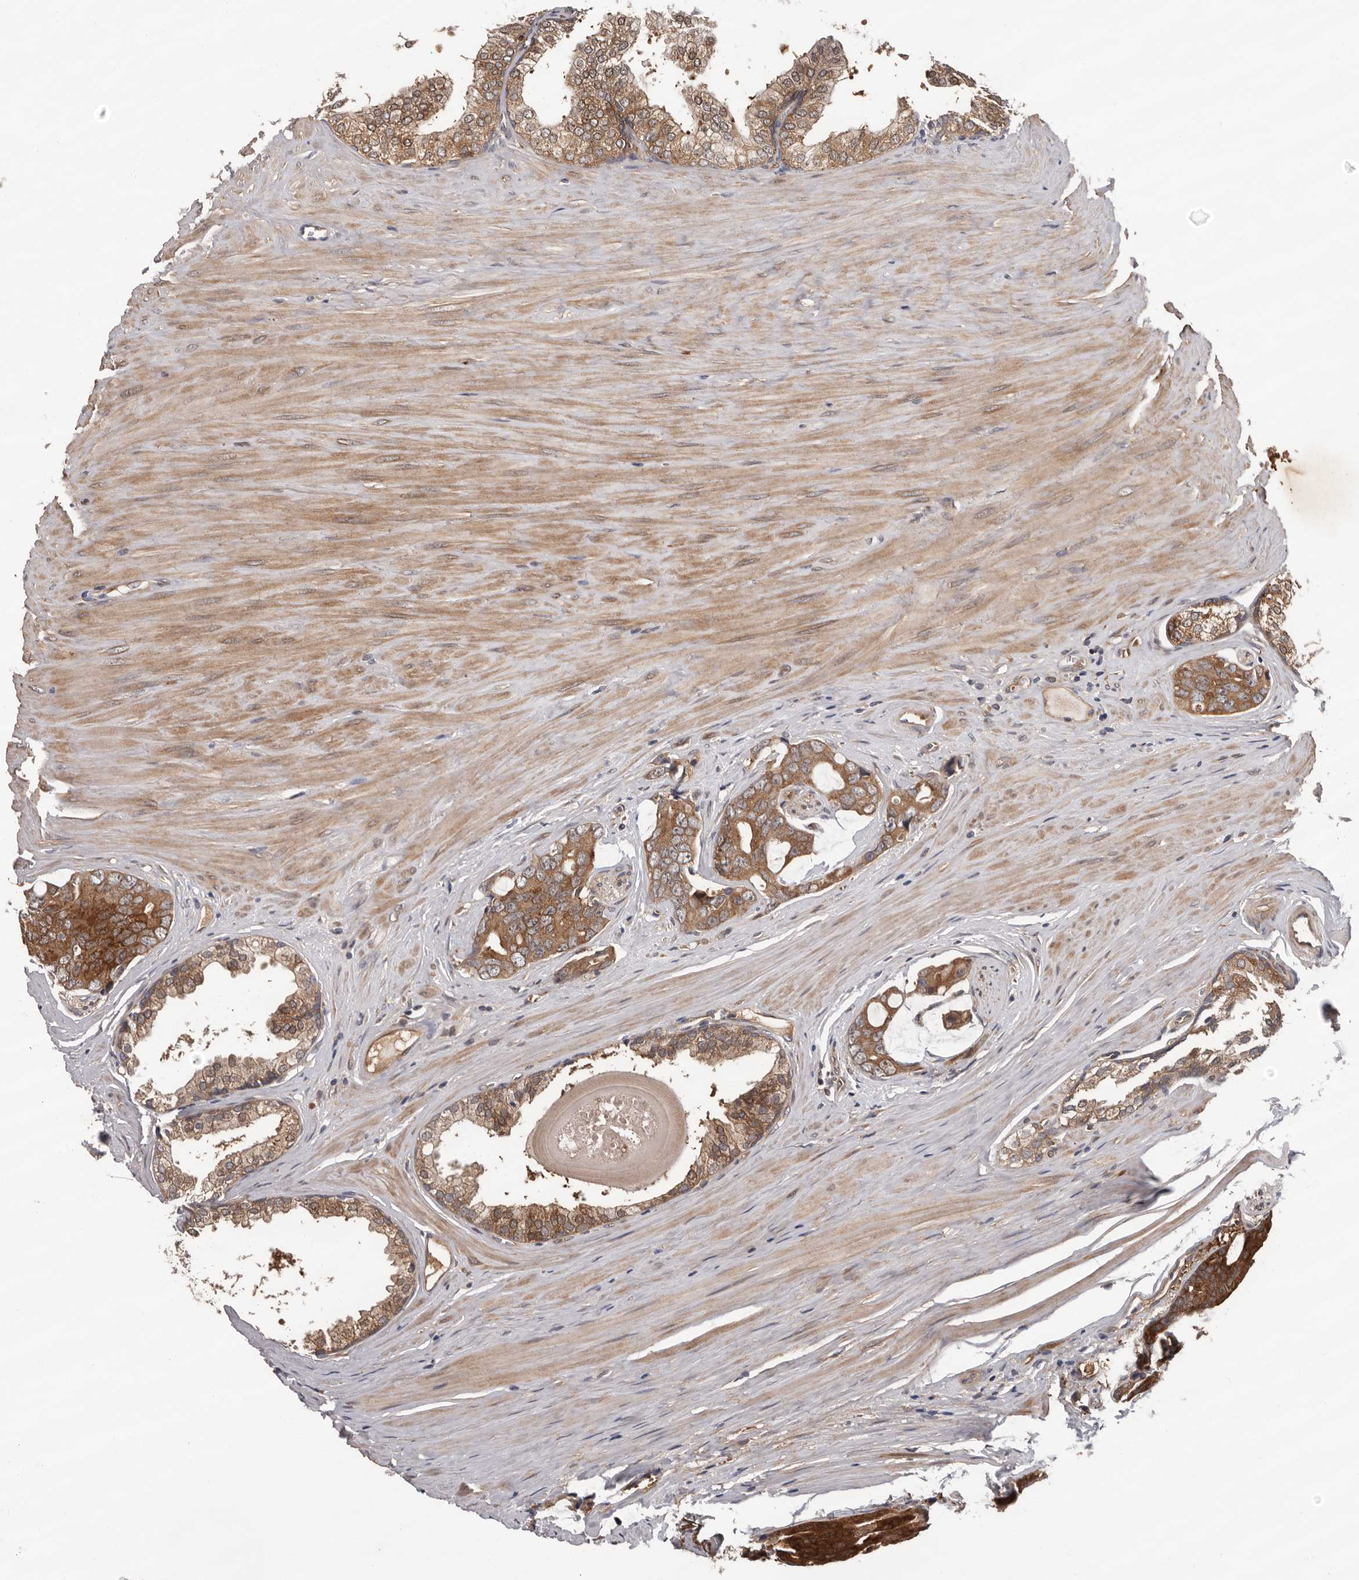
{"staining": {"intensity": "moderate", "quantity": ">75%", "location": "cytoplasmic/membranous"}, "tissue": "prostate cancer", "cell_type": "Tumor cells", "image_type": "cancer", "snomed": [{"axis": "morphology", "description": "Adenocarcinoma, Medium grade"}, {"axis": "topography", "description": "Prostate"}], "caption": "Prostate cancer (medium-grade adenocarcinoma) stained with IHC displays moderate cytoplasmic/membranous expression in about >75% of tumor cells. Immunohistochemistry stains the protein of interest in brown and the nuclei are stained blue.", "gene": "PRKD1", "patient": {"sex": "male", "age": 53}}